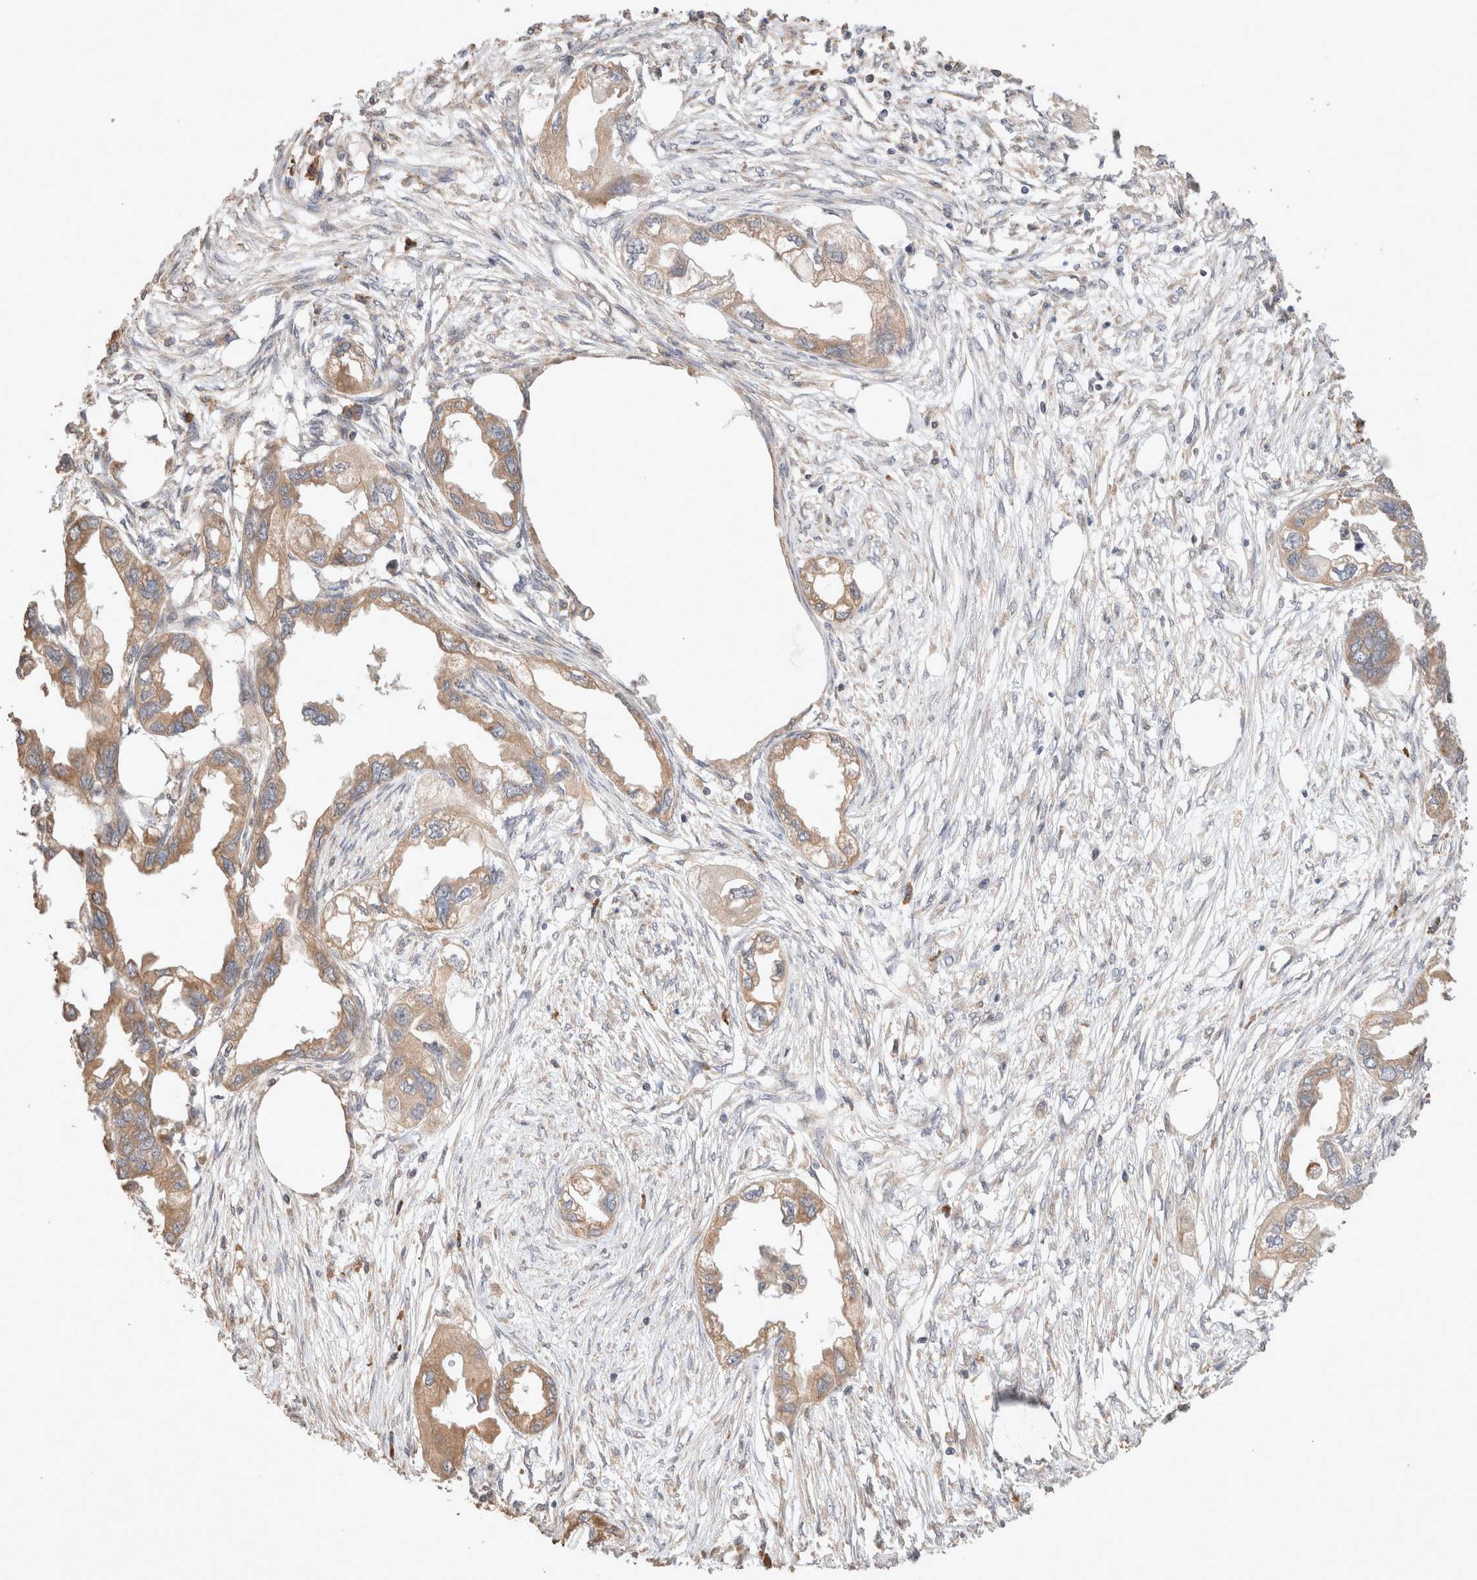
{"staining": {"intensity": "moderate", "quantity": ">75%", "location": "cytoplasmic/membranous"}, "tissue": "endometrial cancer", "cell_type": "Tumor cells", "image_type": "cancer", "snomed": [{"axis": "morphology", "description": "Adenocarcinoma, NOS"}, {"axis": "morphology", "description": "Adenocarcinoma, metastatic, NOS"}, {"axis": "topography", "description": "Adipose tissue"}, {"axis": "topography", "description": "Endometrium"}], "caption": "IHC photomicrograph of neoplastic tissue: endometrial adenocarcinoma stained using IHC demonstrates medium levels of moderate protein expression localized specifically in the cytoplasmic/membranous of tumor cells, appearing as a cytoplasmic/membranous brown color.", "gene": "HROB", "patient": {"sex": "female", "age": 67}}